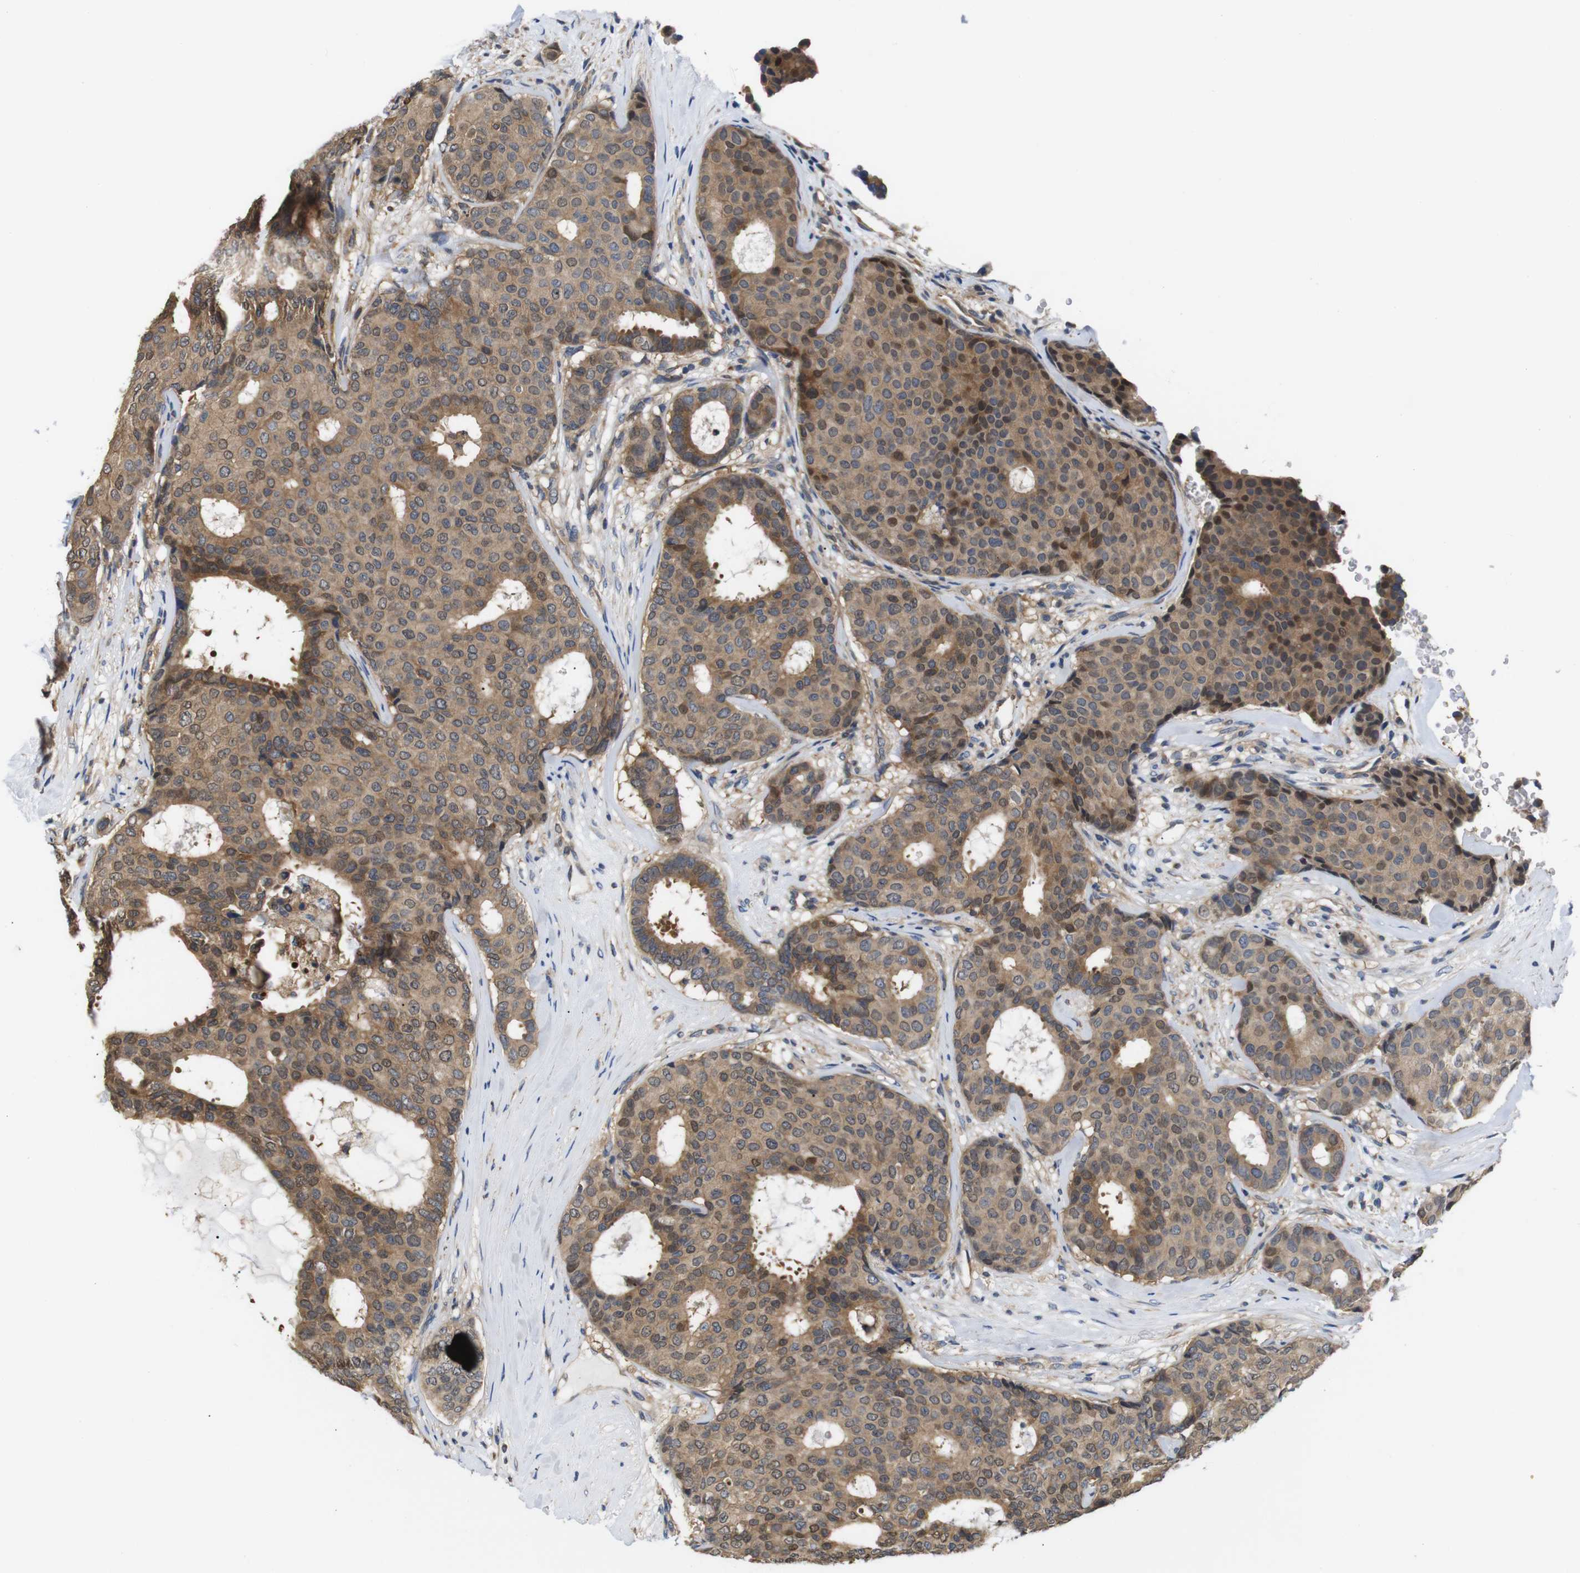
{"staining": {"intensity": "moderate", "quantity": ">75%", "location": "cytoplasmic/membranous"}, "tissue": "breast cancer", "cell_type": "Tumor cells", "image_type": "cancer", "snomed": [{"axis": "morphology", "description": "Duct carcinoma"}, {"axis": "topography", "description": "Breast"}], "caption": "The immunohistochemical stain highlights moderate cytoplasmic/membranous expression in tumor cells of breast cancer (invasive ductal carcinoma) tissue.", "gene": "DDR1", "patient": {"sex": "female", "age": 75}}